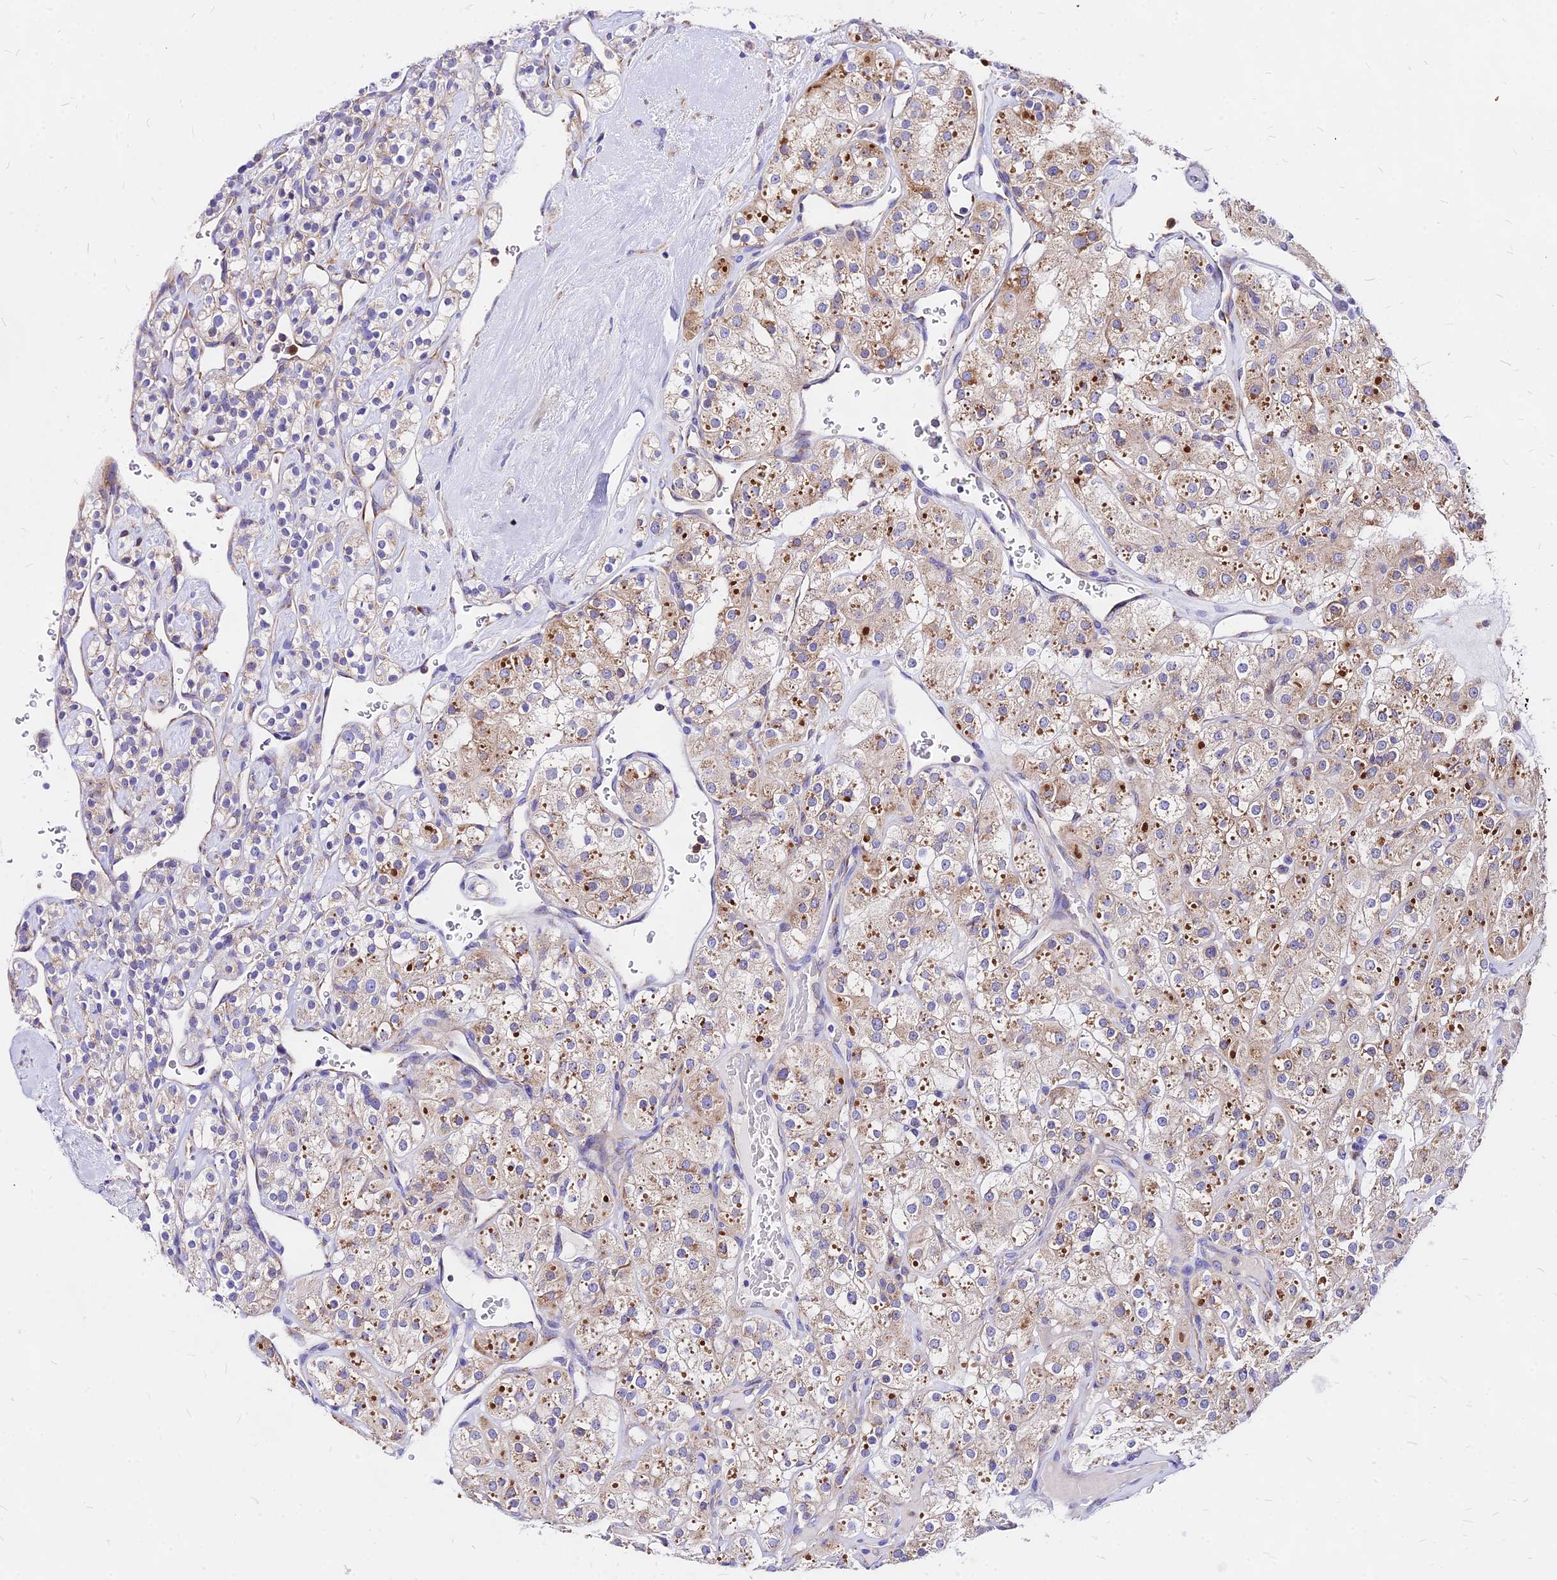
{"staining": {"intensity": "weak", "quantity": "25%-75%", "location": "cytoplasmic/membranous"}, "tissue": "renal cancer", "cell_type": "Tumor cells", "image_type": "cancer", "snomed": [{"axis": "morphology", "description": "Adenocarcinoma, NOS"}, {"axis": "topography", "description": "Kidney"}], "caption": "The micrograph exhibits staining of renal cancer (adenocarcinoma), revealing weak cytoplasmic/membranous protein expression (brown color) within tumor cells. Nuclei are stained in blue.", "gene": "MRPL3", "patient": {"sex": "male", "age": 77}}